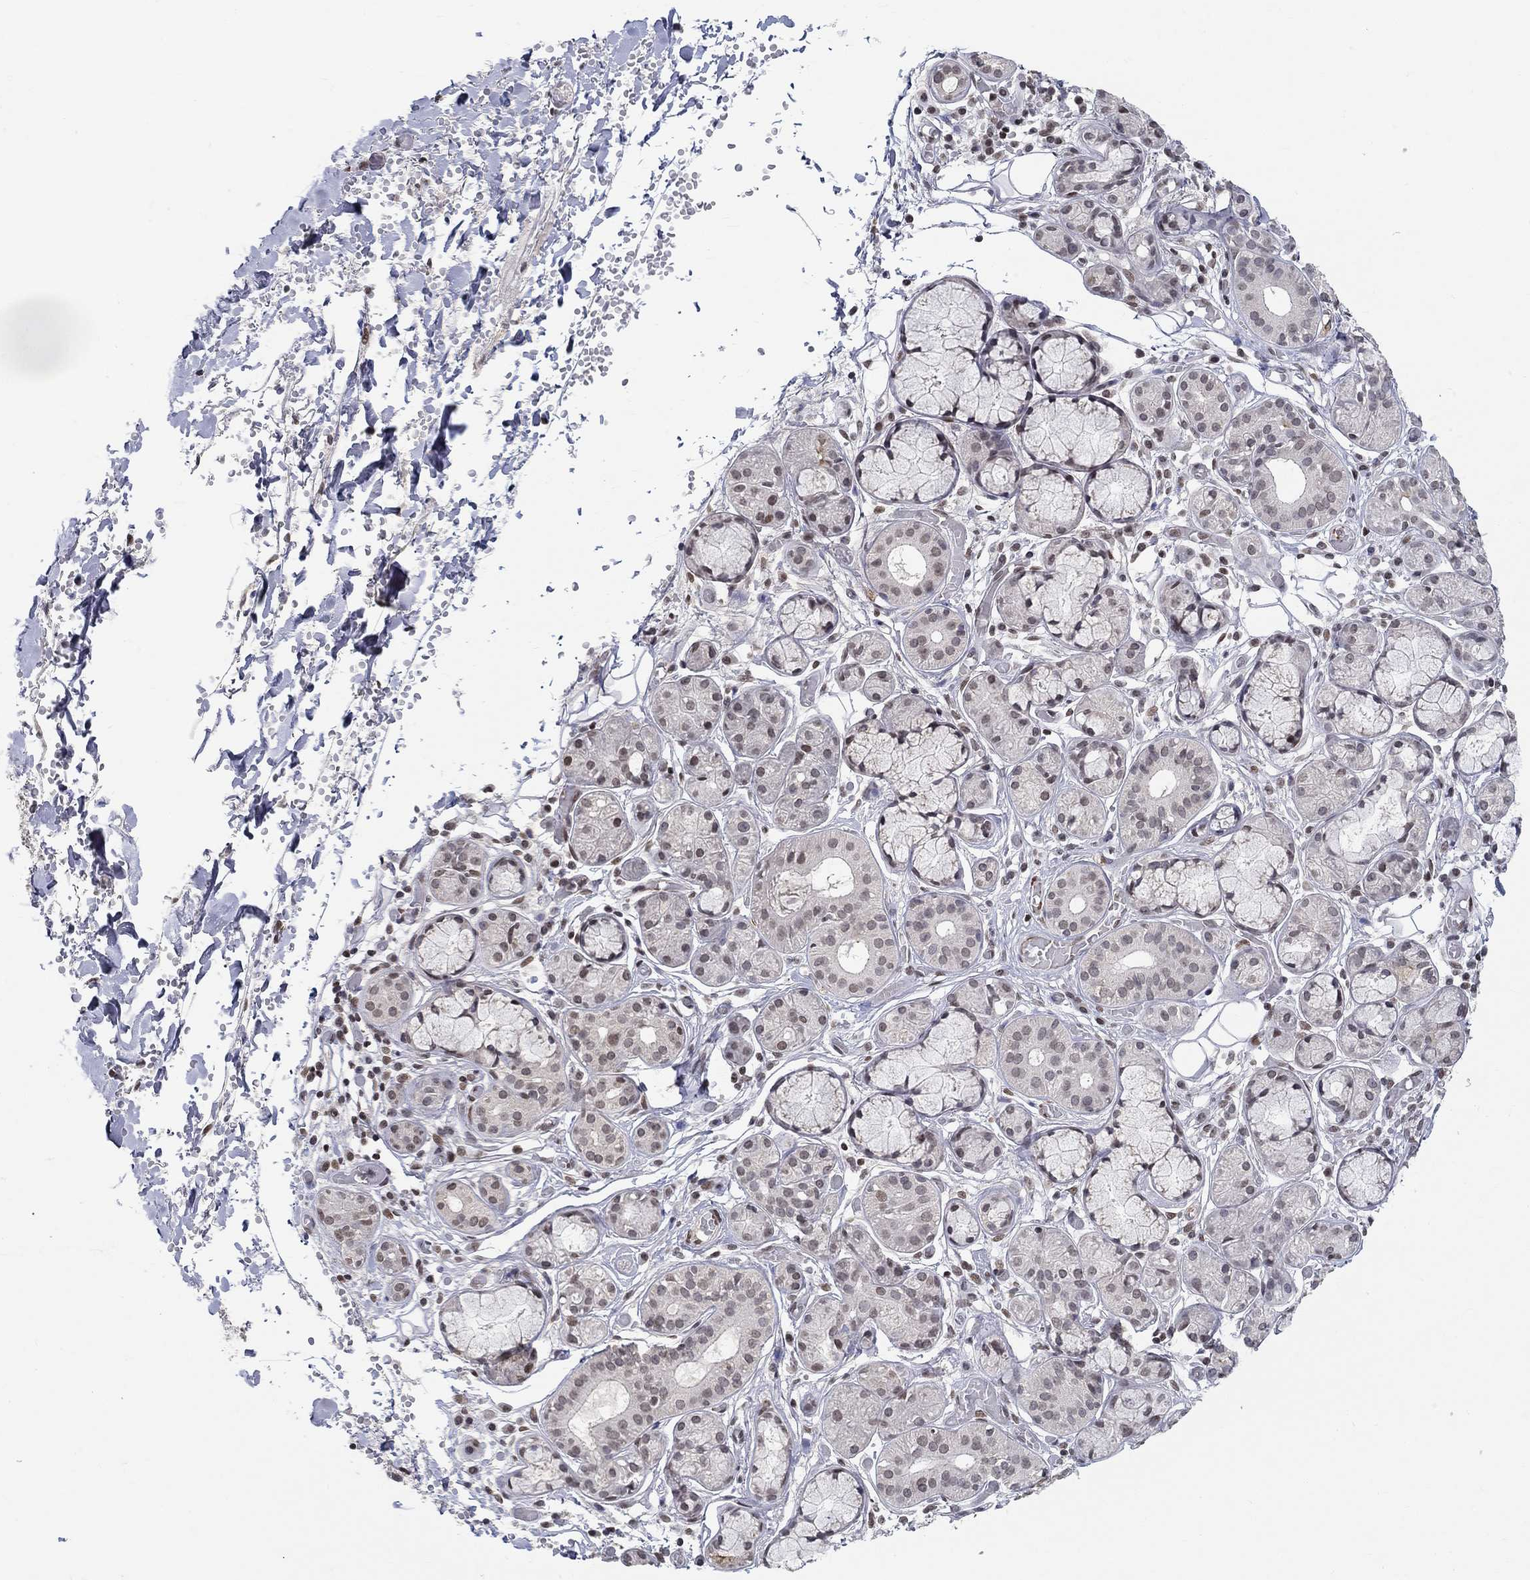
{"staining": {"intensity": "moderate", "quantity": "<25%", "location": "nuclear"}, "tissue": "salivary gland", "cell_type": "Glandular cells", "image_type": "normal", "snomed": [{"axis": "morphology", "description": "Normal tissue, NOS"}, {"axis": "topography", "description": "Salivary gland"}, {"axis": "topography", "description": "Peripheral nerve tissue"}], "caption": "Glandular cells demonstrate moderate nuclear positivity in about <25% of cells in normal salivary gland. (DAB IHC with brightfield microscopy, high magnification).", "gene": "KLF12", "patient": {"sex": "male", "age": 71}}